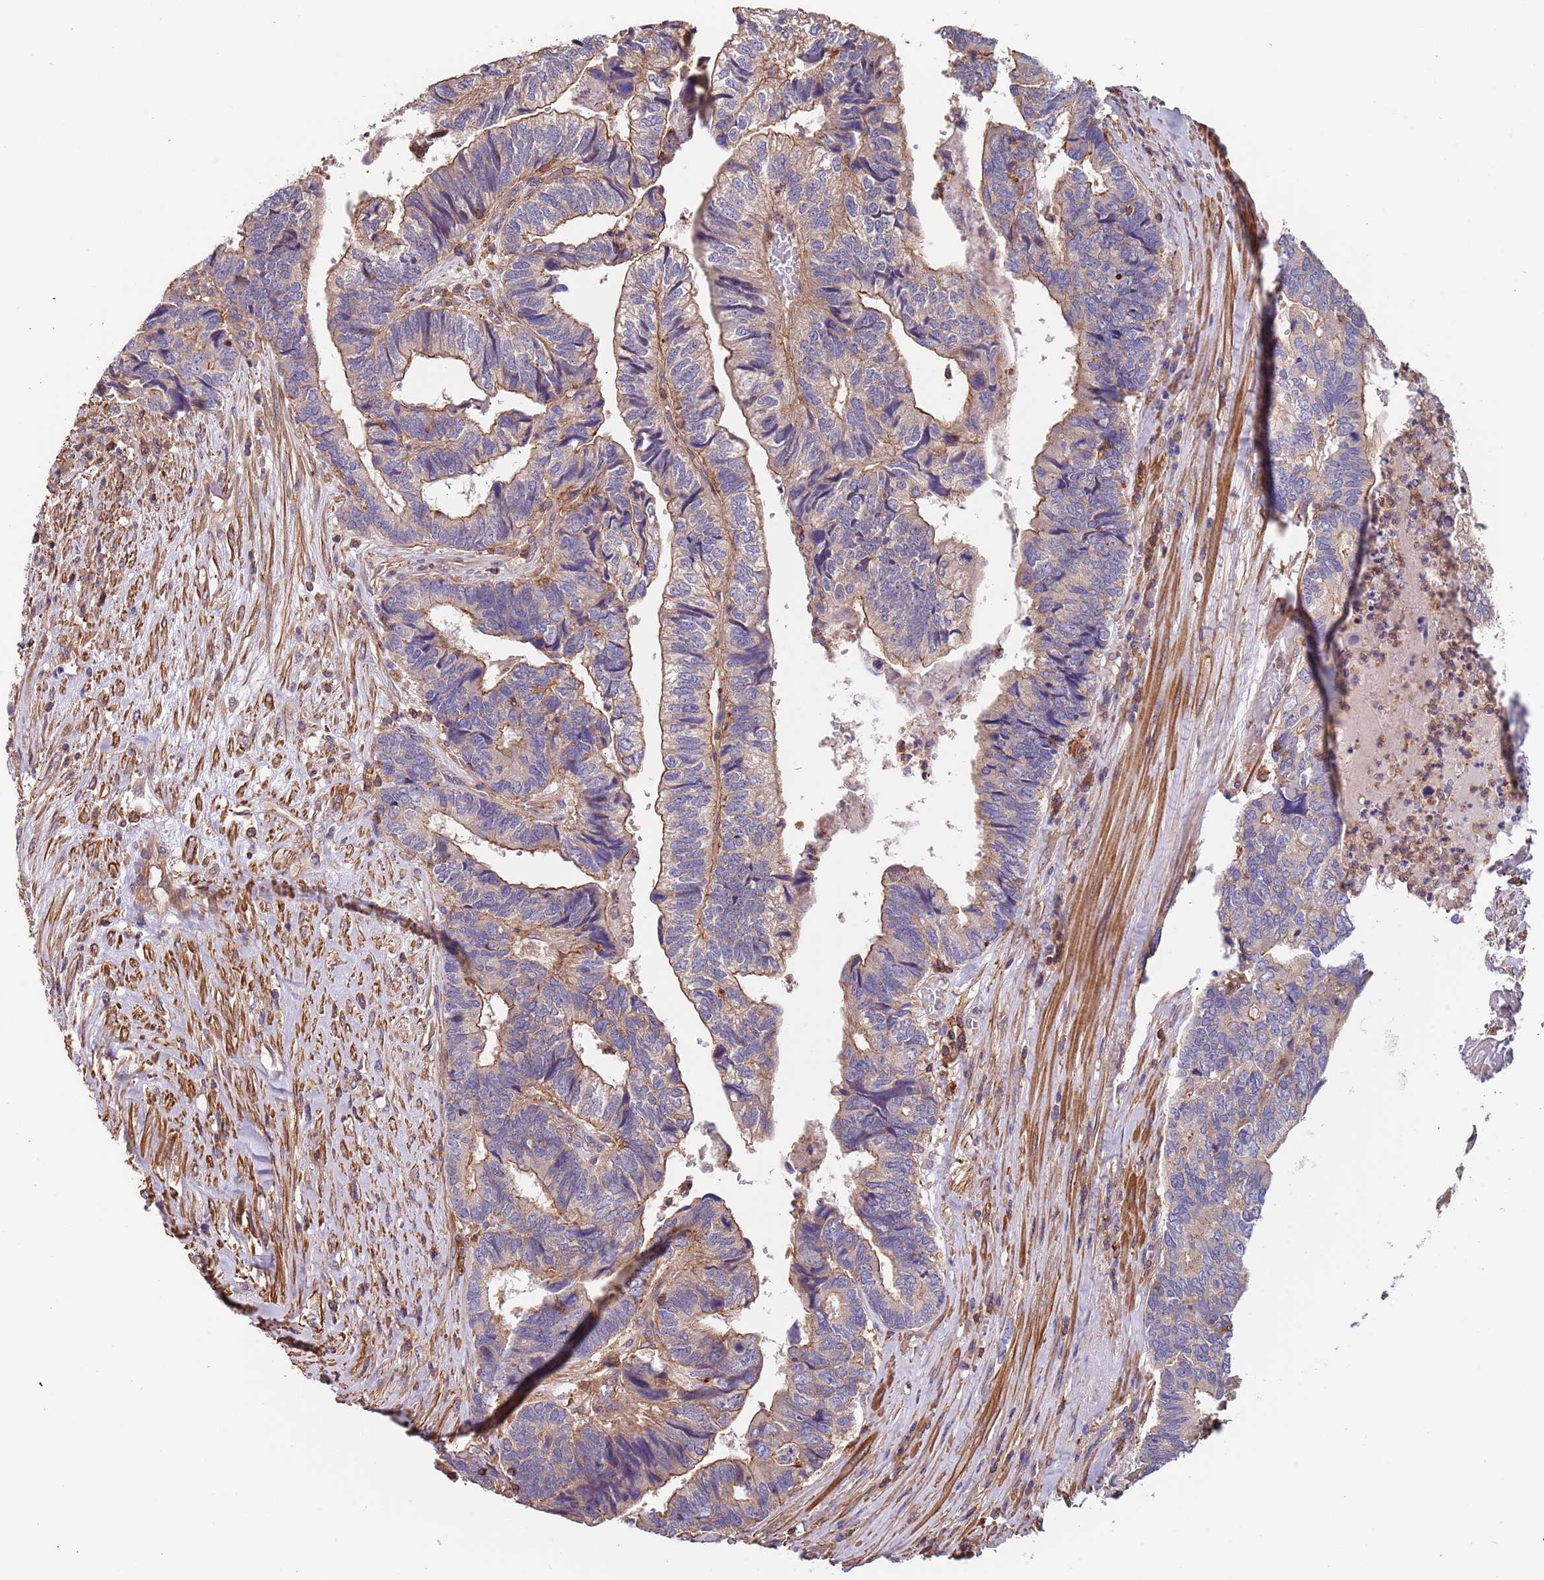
{"staining": {"intensity": "weak", "quantity": "25%-75%", "location": "cytoplasmic/membranous"}, "tissue": "colorectal cancer", "cell_type": "Tumor cells", "image_type": "cancer", "snomed": [{"axis": "morphology", "description": "Adenocarcinoma, NOS"}, {"axis": "topography", "description": "Colon"}], "caption": "About 25%-75% of tumor cells in human adenocarcinoma (colorectal) reveal weak cytoplasmic/membranous protein staining as visualized by brown immunohistochemical staining.", "gene": "SYT4", "patient": {"sex": "female", "age": 67}}